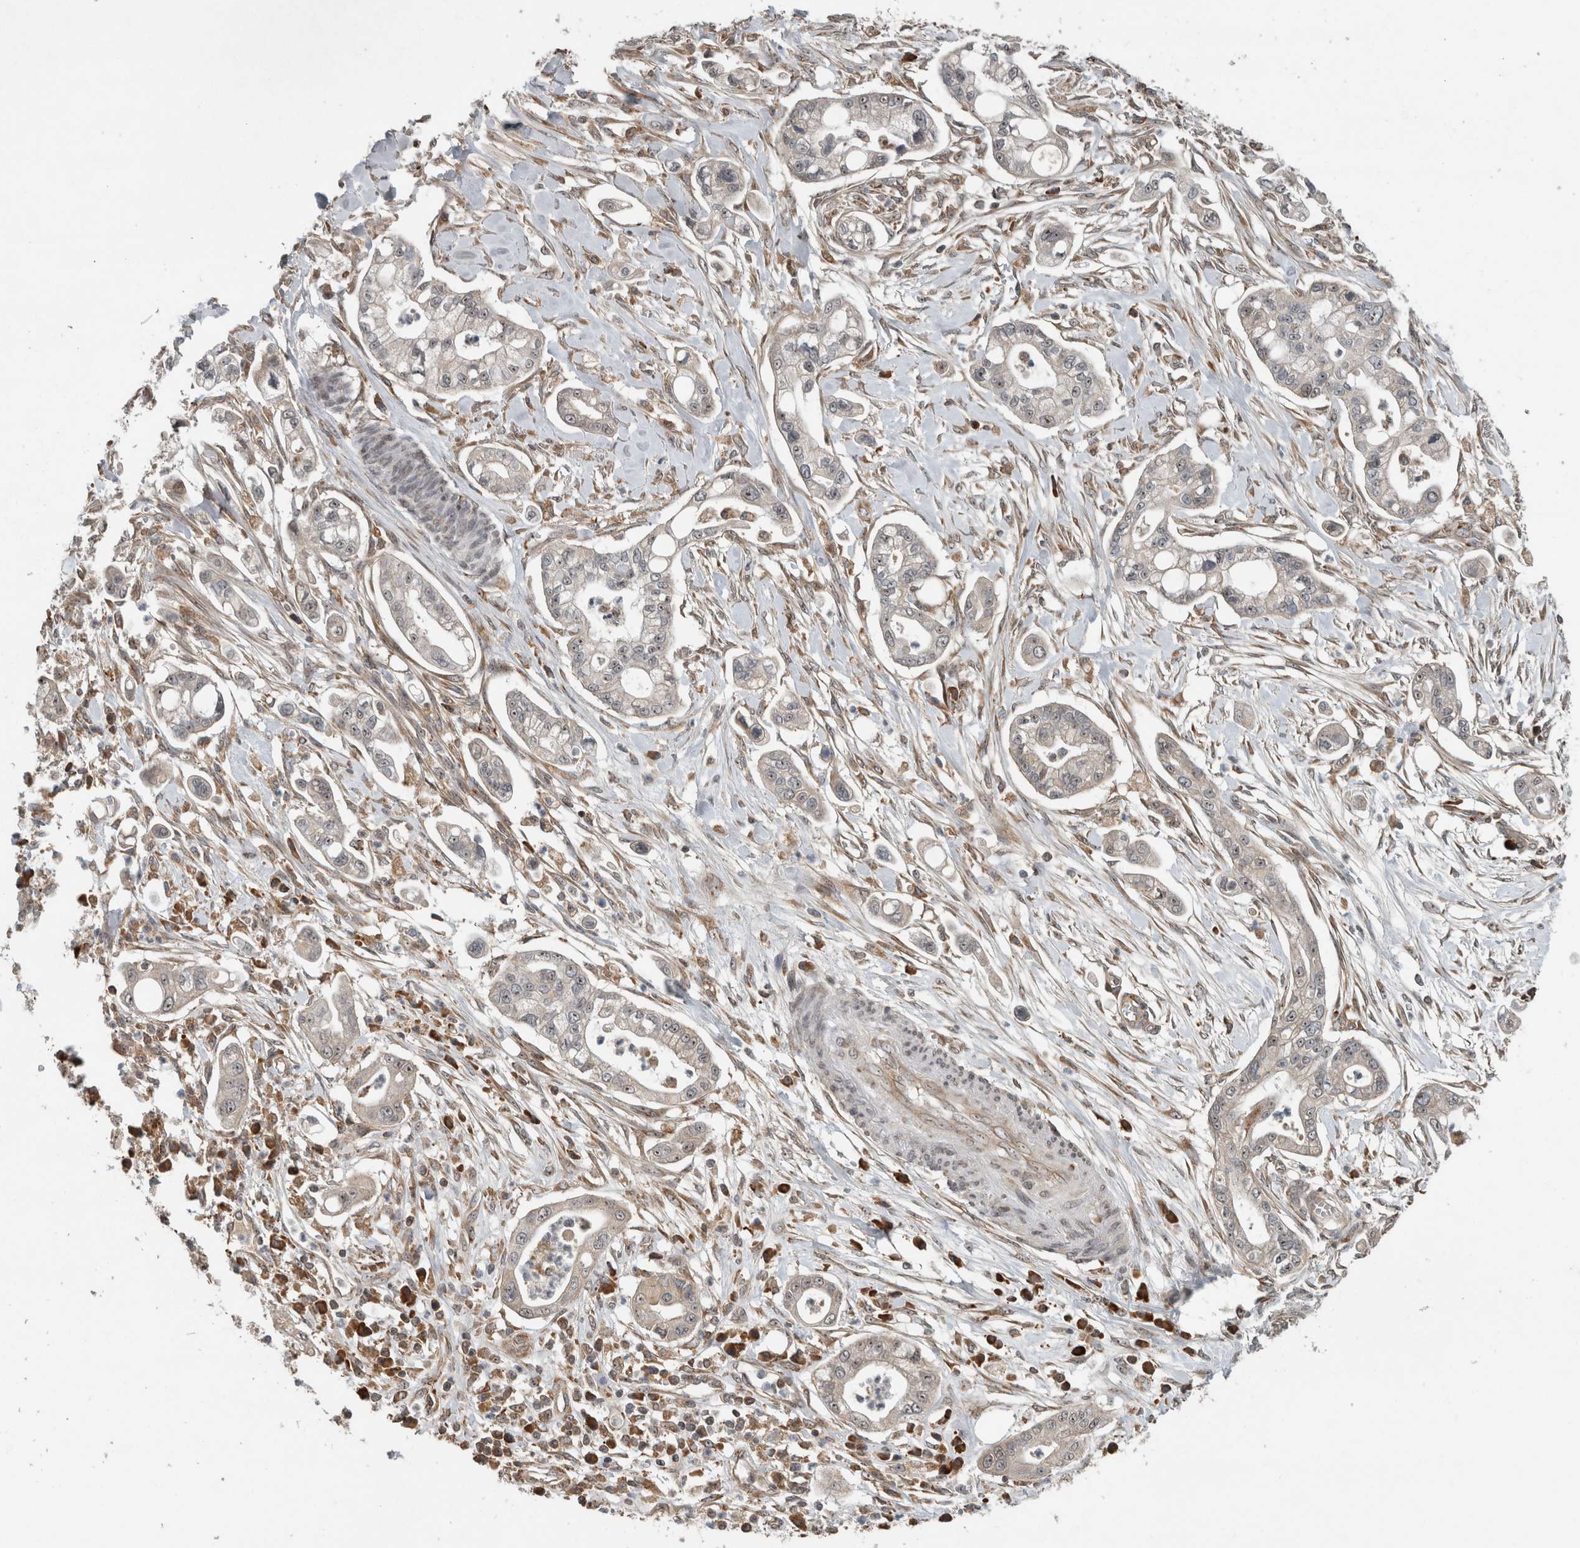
{"staining": {"intensity": "moderate", "quantity": "<25%", "location": "nuclear"}, "tissue": "pancreatic cancer", "cell_type": "Tumor cells", "image_type": "cancer", "snomed": [{"axis": "morphology", "description": "Adenocarcinoma, NOS"}, {"axis": "topography", "description": "Pancreas"}], "caption": "Pancreatic cancer (adenocarcinoma) stained with a protein marker reveals moderate staining in tumor cells.", "gene": "GPR137B", "patient": {"sex": "male", "age": 68}}